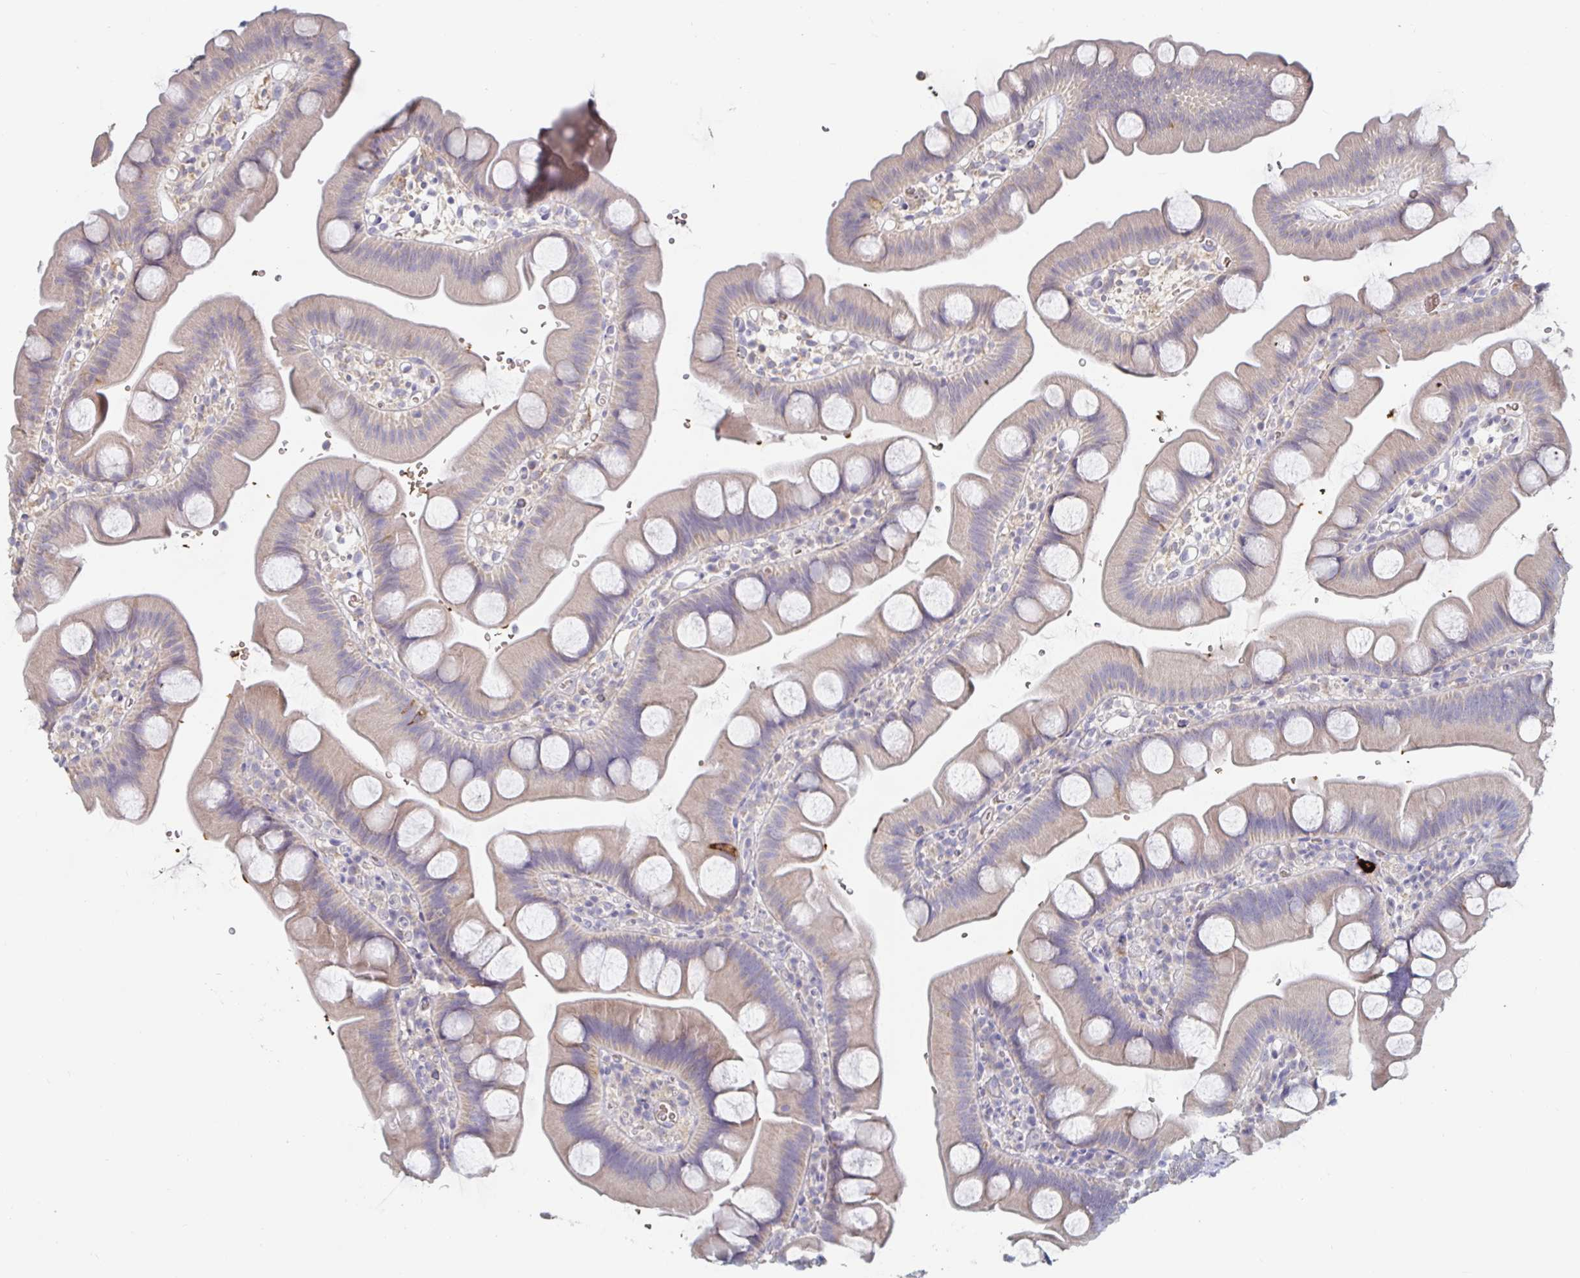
{"staining": {"intensity": "moderate", "quantity": "25%-75%", "location": "cytoplasmic/membranous"}, "tissue": "small intestine", "cell_type": "Glandular cells", "image_type": "normal", "snomed": [{"axis": "morphology", "description": "Normal tissue, NOS"}, {"axis": "topography", "description": "Small intestine"}], "caption": "Moderate cytoplasmic/membranous expression for a protein is seen in approximately 25%-75% of glandular cells of unremarkable small intestine using IHC.", "gene": "SPPL3", "patient": {"sex": "female", "age": 68}}